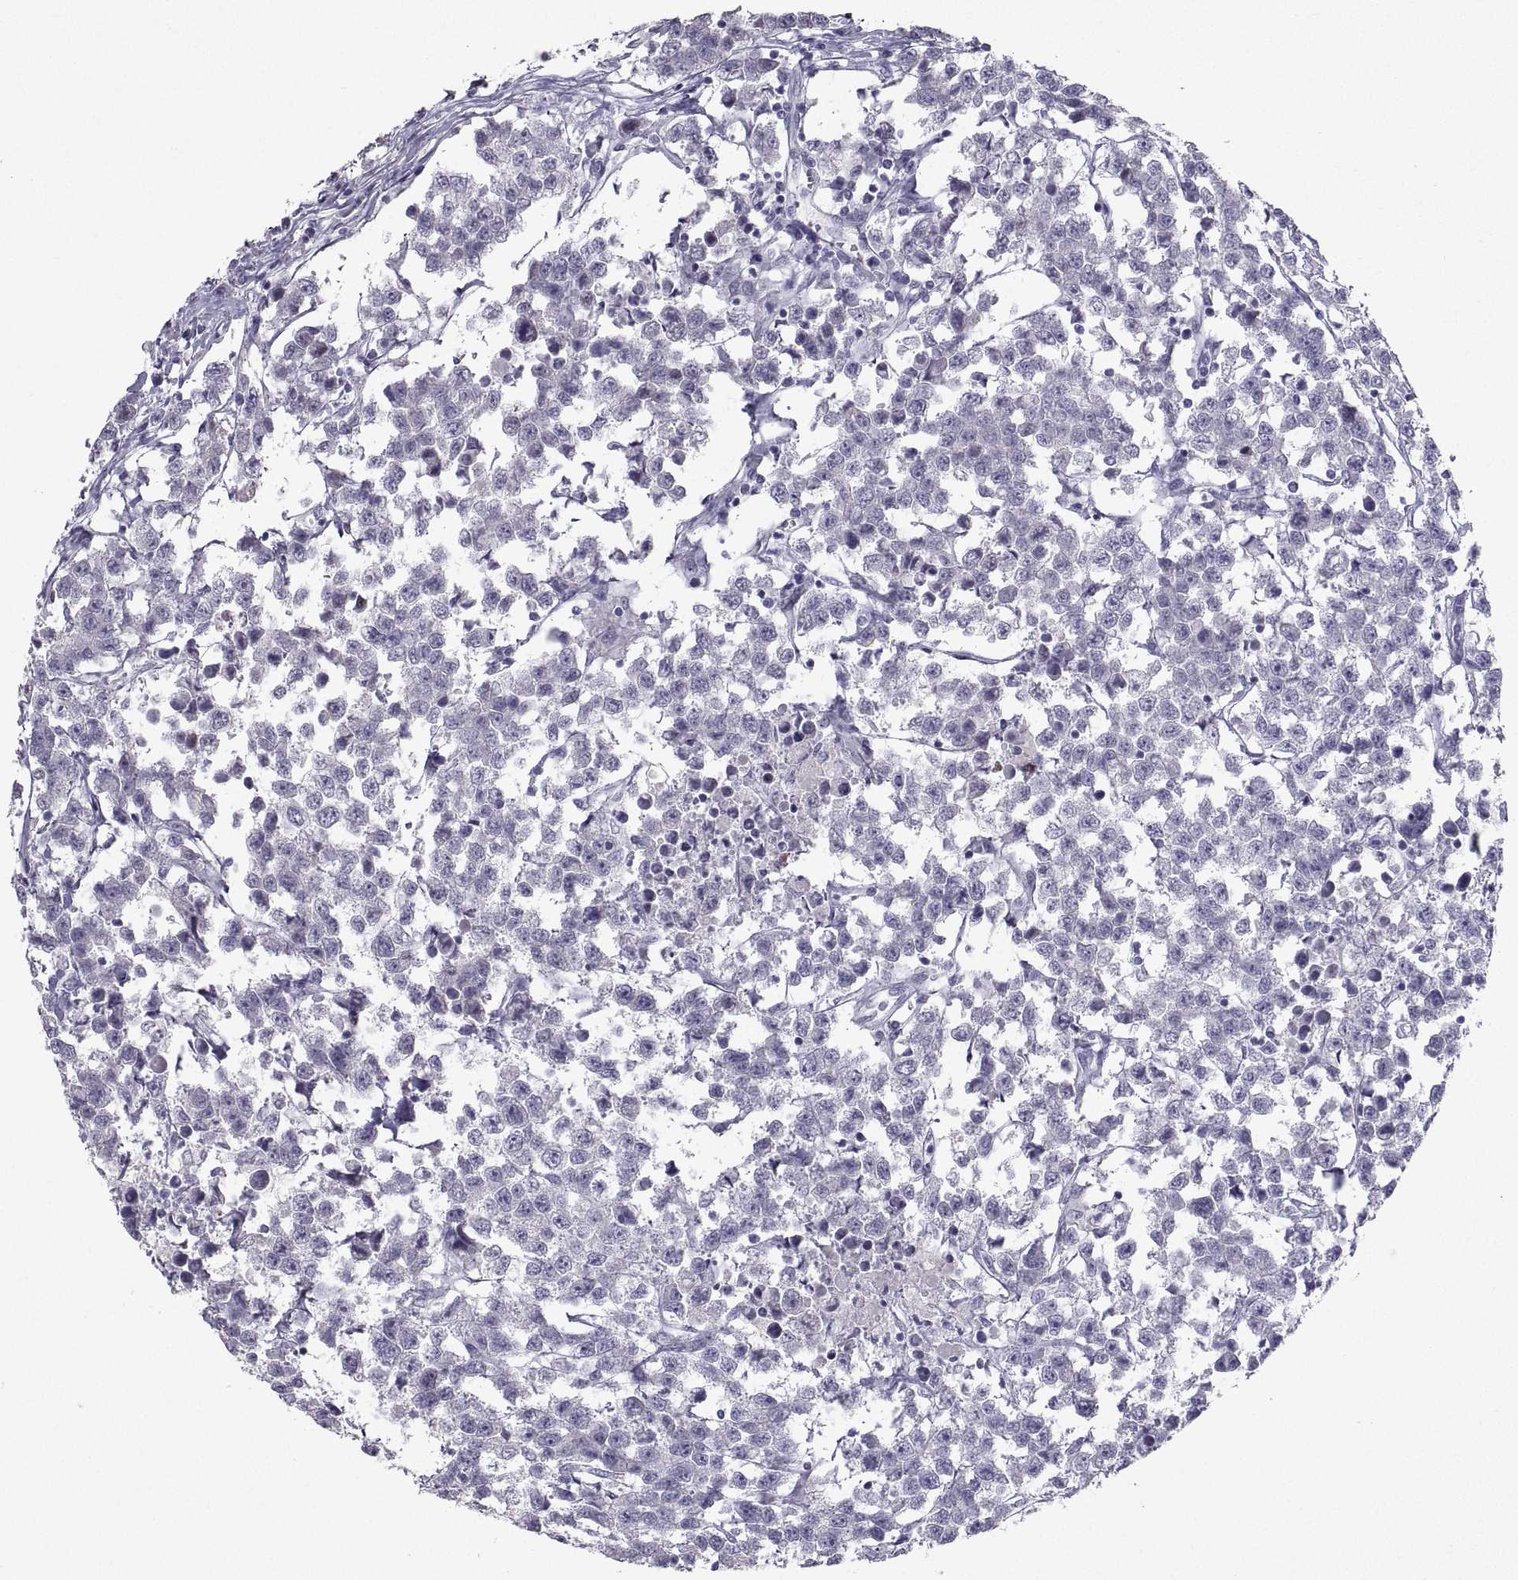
{"staining": {"intensity": "negative", "quantity": "none", "location": "none"}, "tissue": "testis cancer", "cell_type": "Tumor cells", "image_type": "cancer", "snomed": [{"axis": "morphology", "description": "Seminoma, NOS"}, {"axis": "topography", "description": "Testis"}], "caption": "DAB immunohistochemical staining of human seminoma (testis) shows no significant positivity in tumor cells.", "gene": "SOX21", "patient": {"sex": "male", "age": 59}}